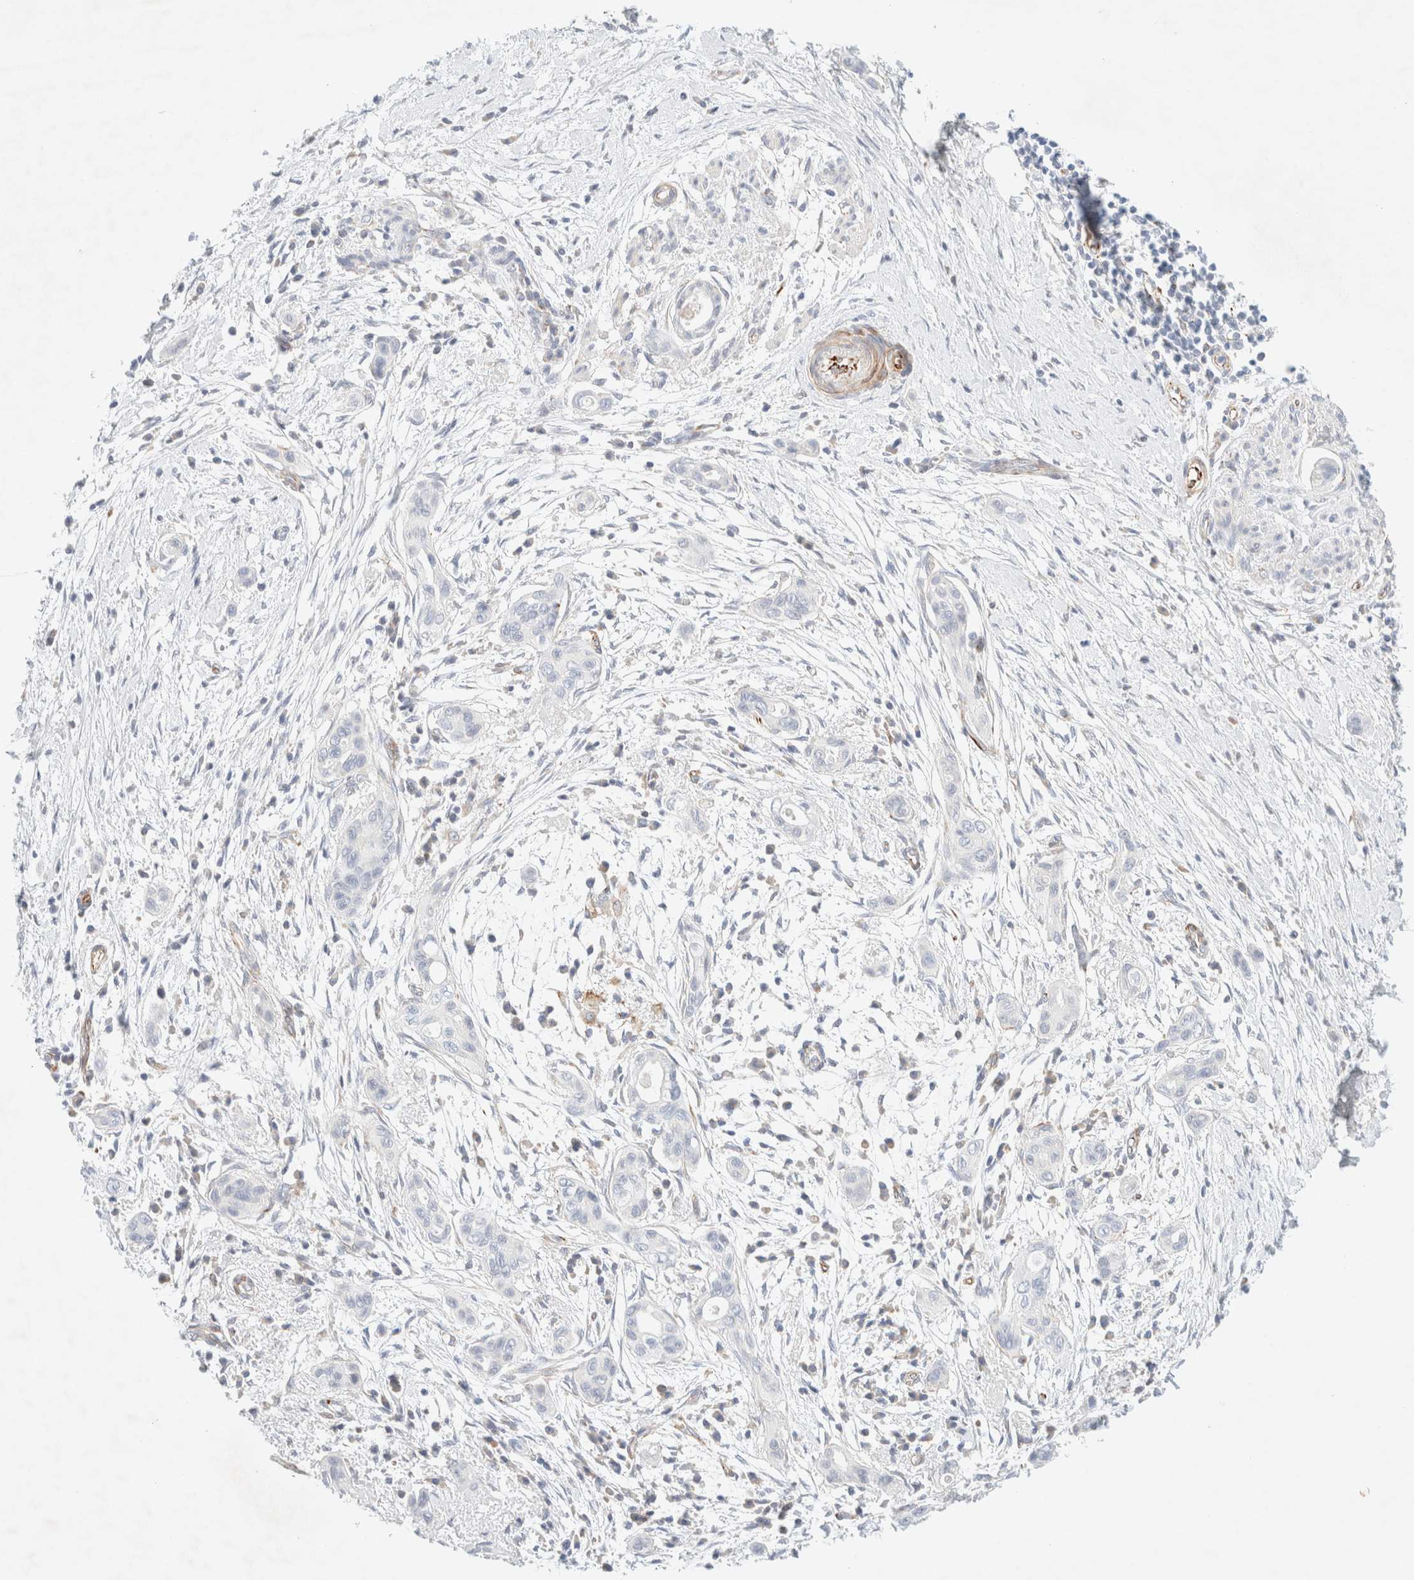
{"staining": {"intensity": "negative", "quantity": "none", "location": "none"}, "tissue": "pancreatic cancer", "cell_type": "Tumor cells", "image_type": "cancer", "snomed": [{"axis": "morphology", "description": "Adenocarcinoma, NOS"}, {"axis": "topography", "description": "Pancreas"}], "caption": "This is a image of IHC staining of pancreatic adenocarcinoma, which shows no expression in tumor cells.", "gene": "SLC25A48", "patient": {"sex": "male", "age": 59}}